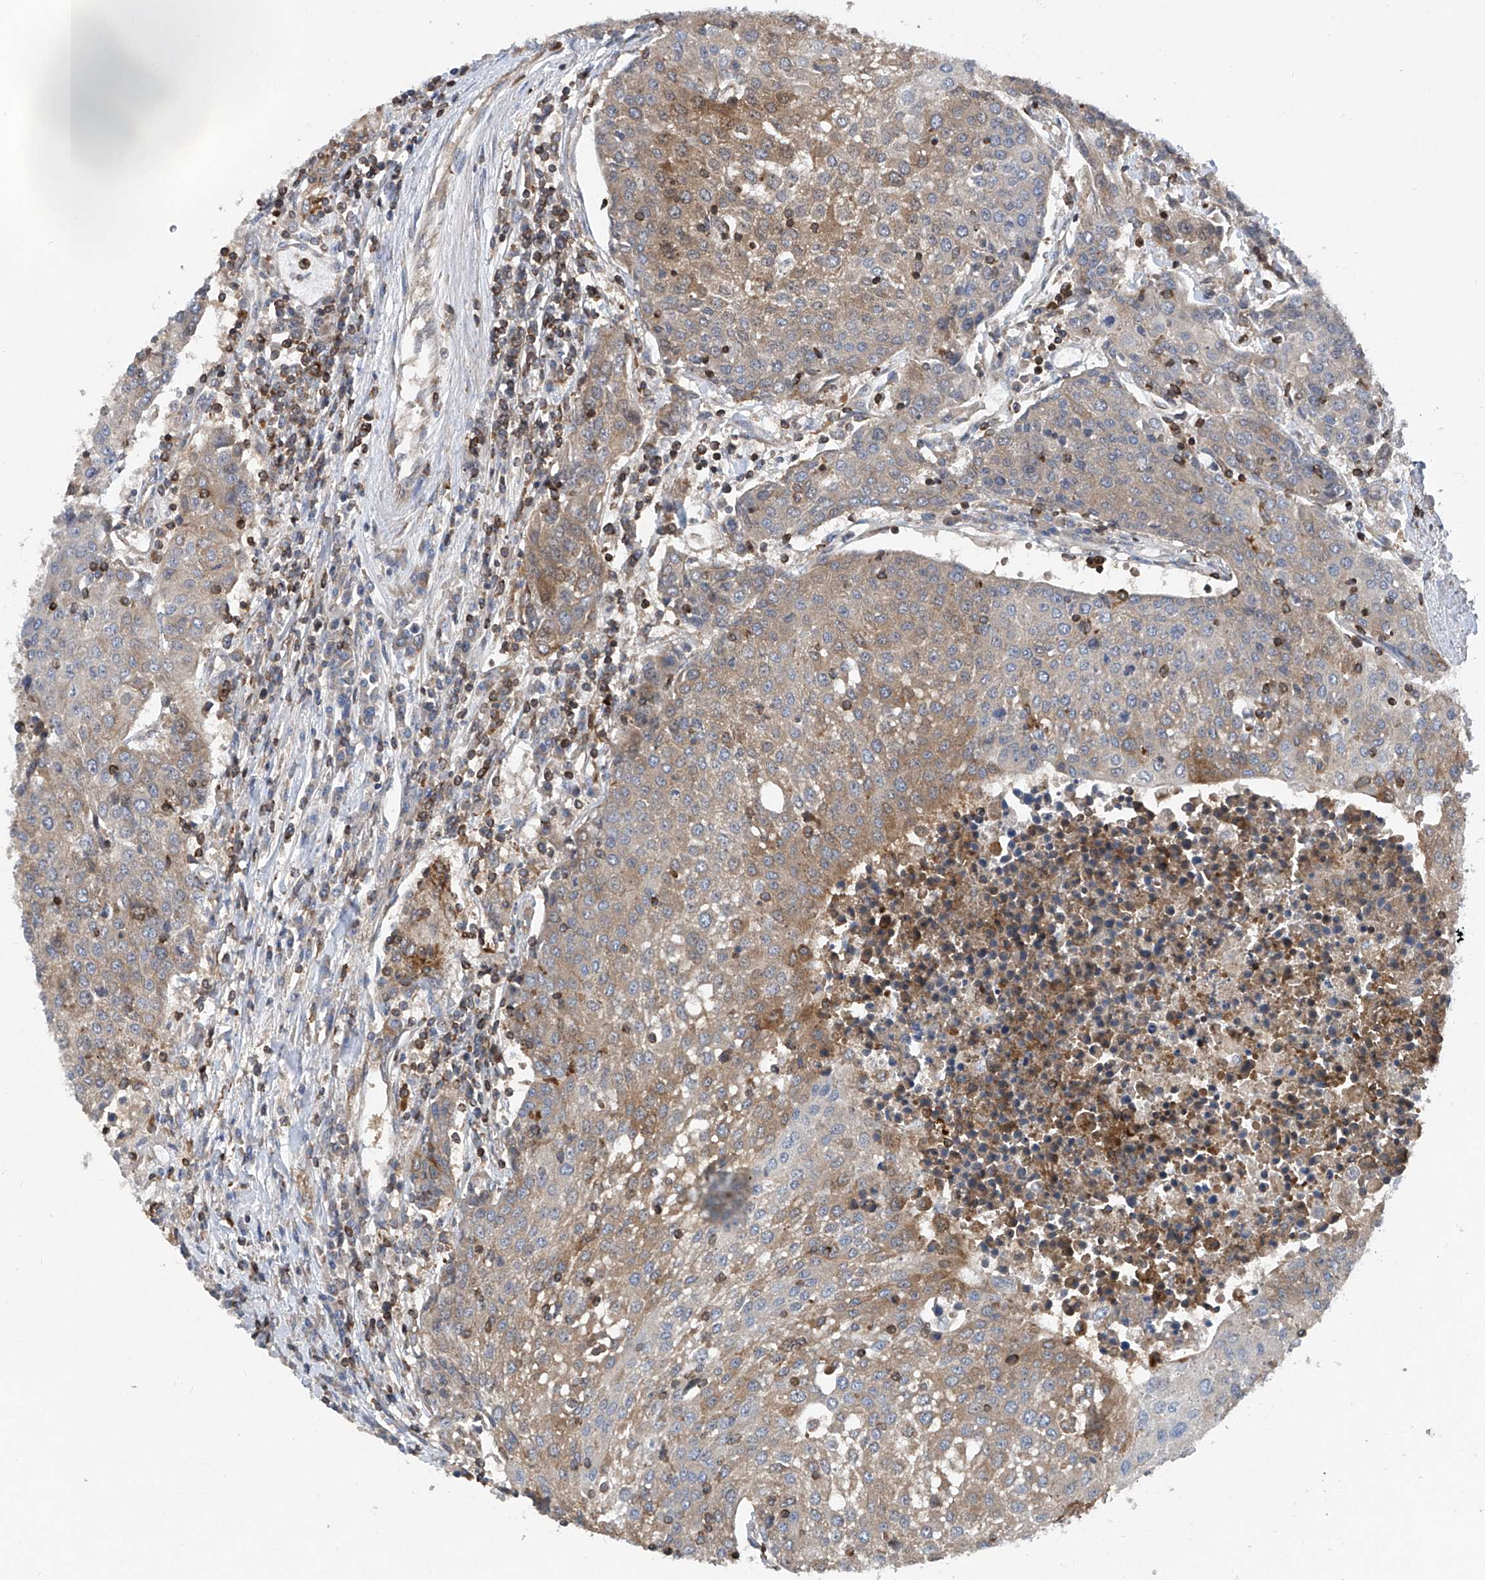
{"staining": {"intensity": "moderate", "quantity": "25%-75%", "location": "cytoplasmic/membranous"}, "tissue": "urothelial cancer", "cell_type": "Tumor cells", "image_type": "cancer", "snomed": [{"axis": "morphology", "description": "Urothelial carcinoma, High grade"}, {"axis": "topography", "description": "Urinary bladder"}], "caption": "High-magnification brightfield microscopy of urothelial cancer stained with DAB (3,3'-diaminobenzidine) (brown) and counterstained with hematoxylin (blue). tumor cells exhibit moderate cytoplasmic/membranous positivity is identified in approximately25%-75% of cells.", "gene": "TRIM38", "patient": {"sex": "female", "age": 85}}